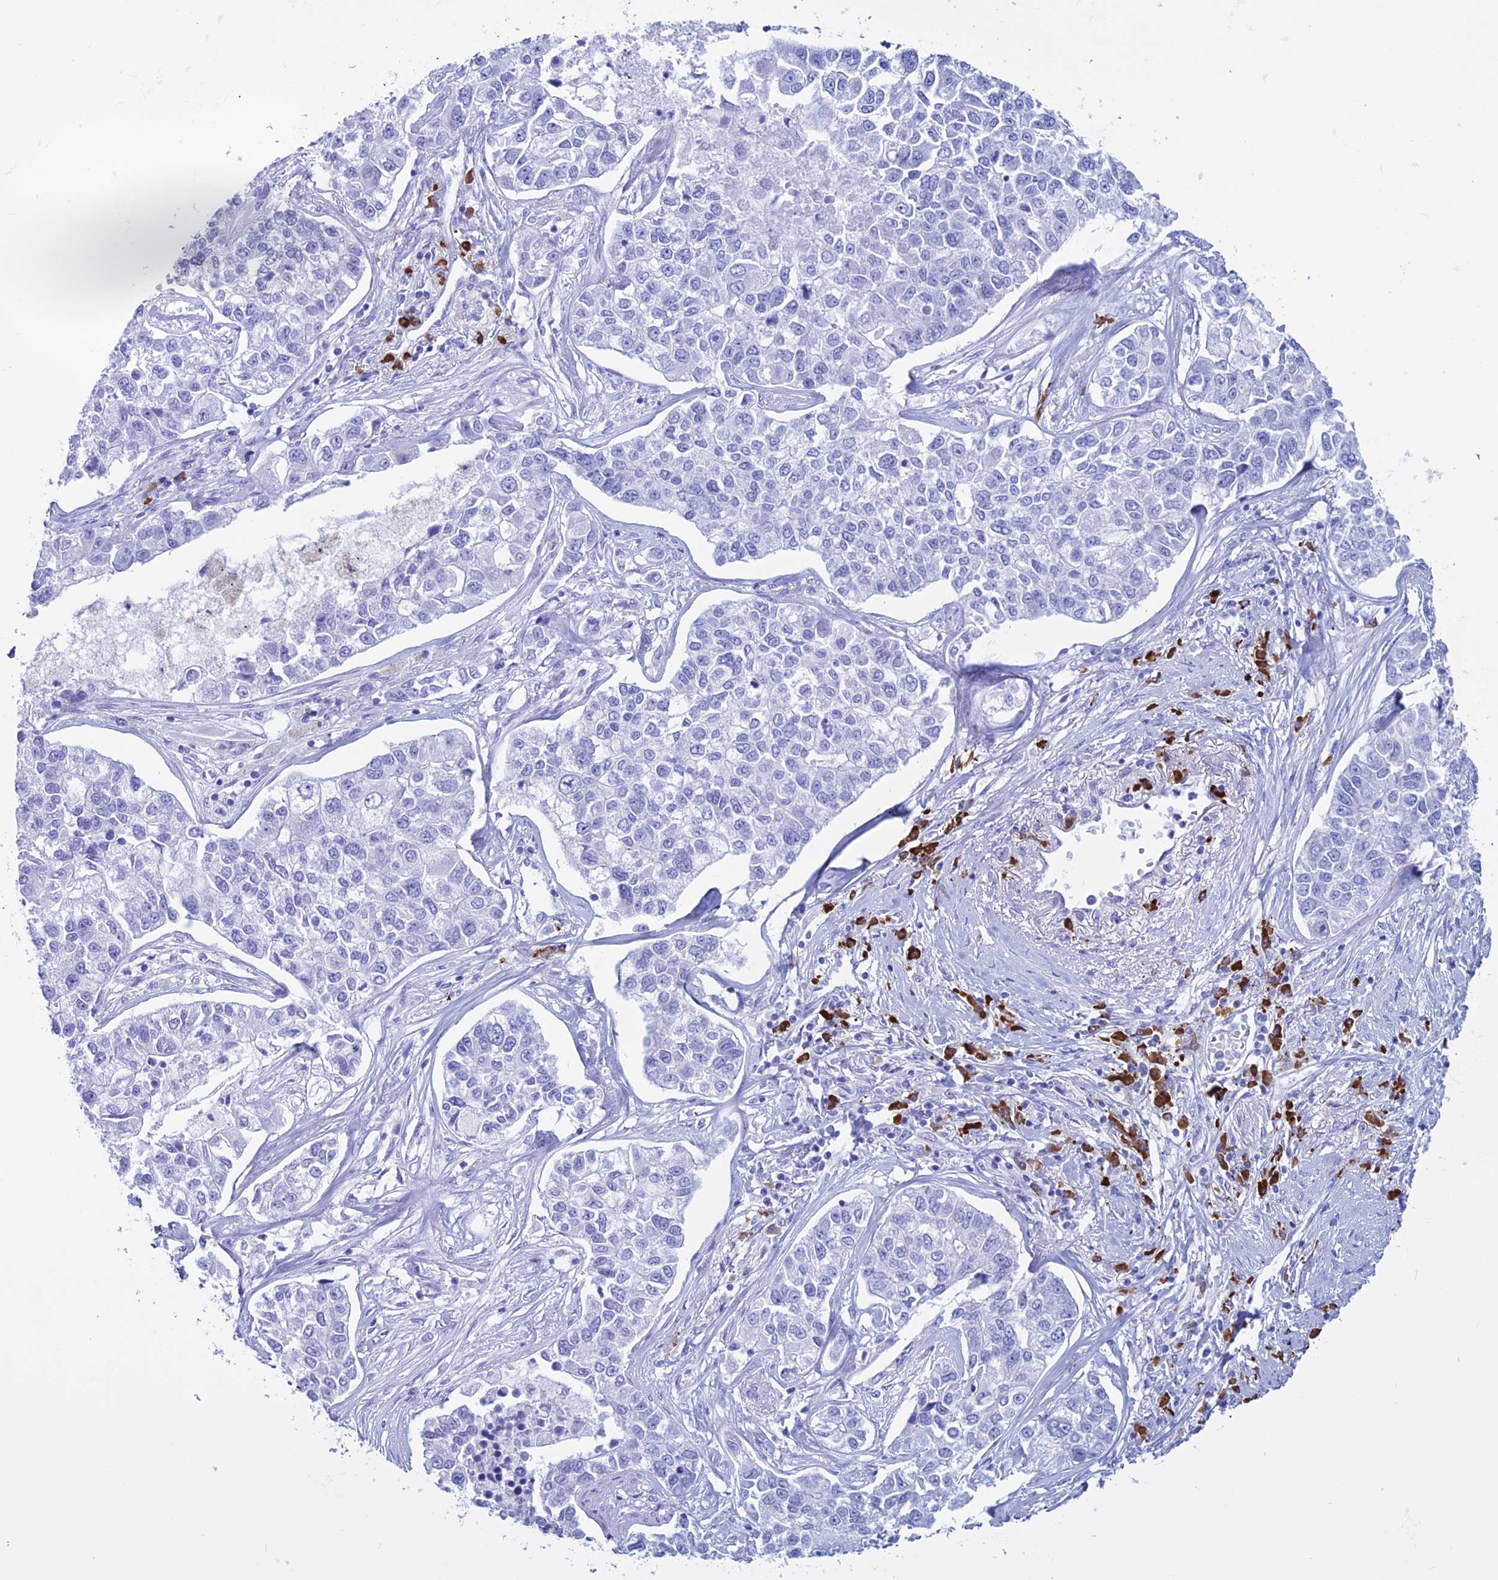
{"staining": {"intensity": "negative", "quantity": "none", "location": "none"}, "tissue": "lung cancer", "cell_type": "Tumor cells", "image_type": "cancer", "snomed": [{"axis": "morphology", "description": "Adenocarcinoma, NOS"}, {"axis": "topography", "description": "Lung"}], "caption": "High power microscopy histopathology image of an immunohistochemistry (IHC) photomicrograph of lung cancer (adenocarcinoma), revealing no significant staining in tumor cells.", "gene": "MZB1", "patient": {"sex": "male", "age": 49}}